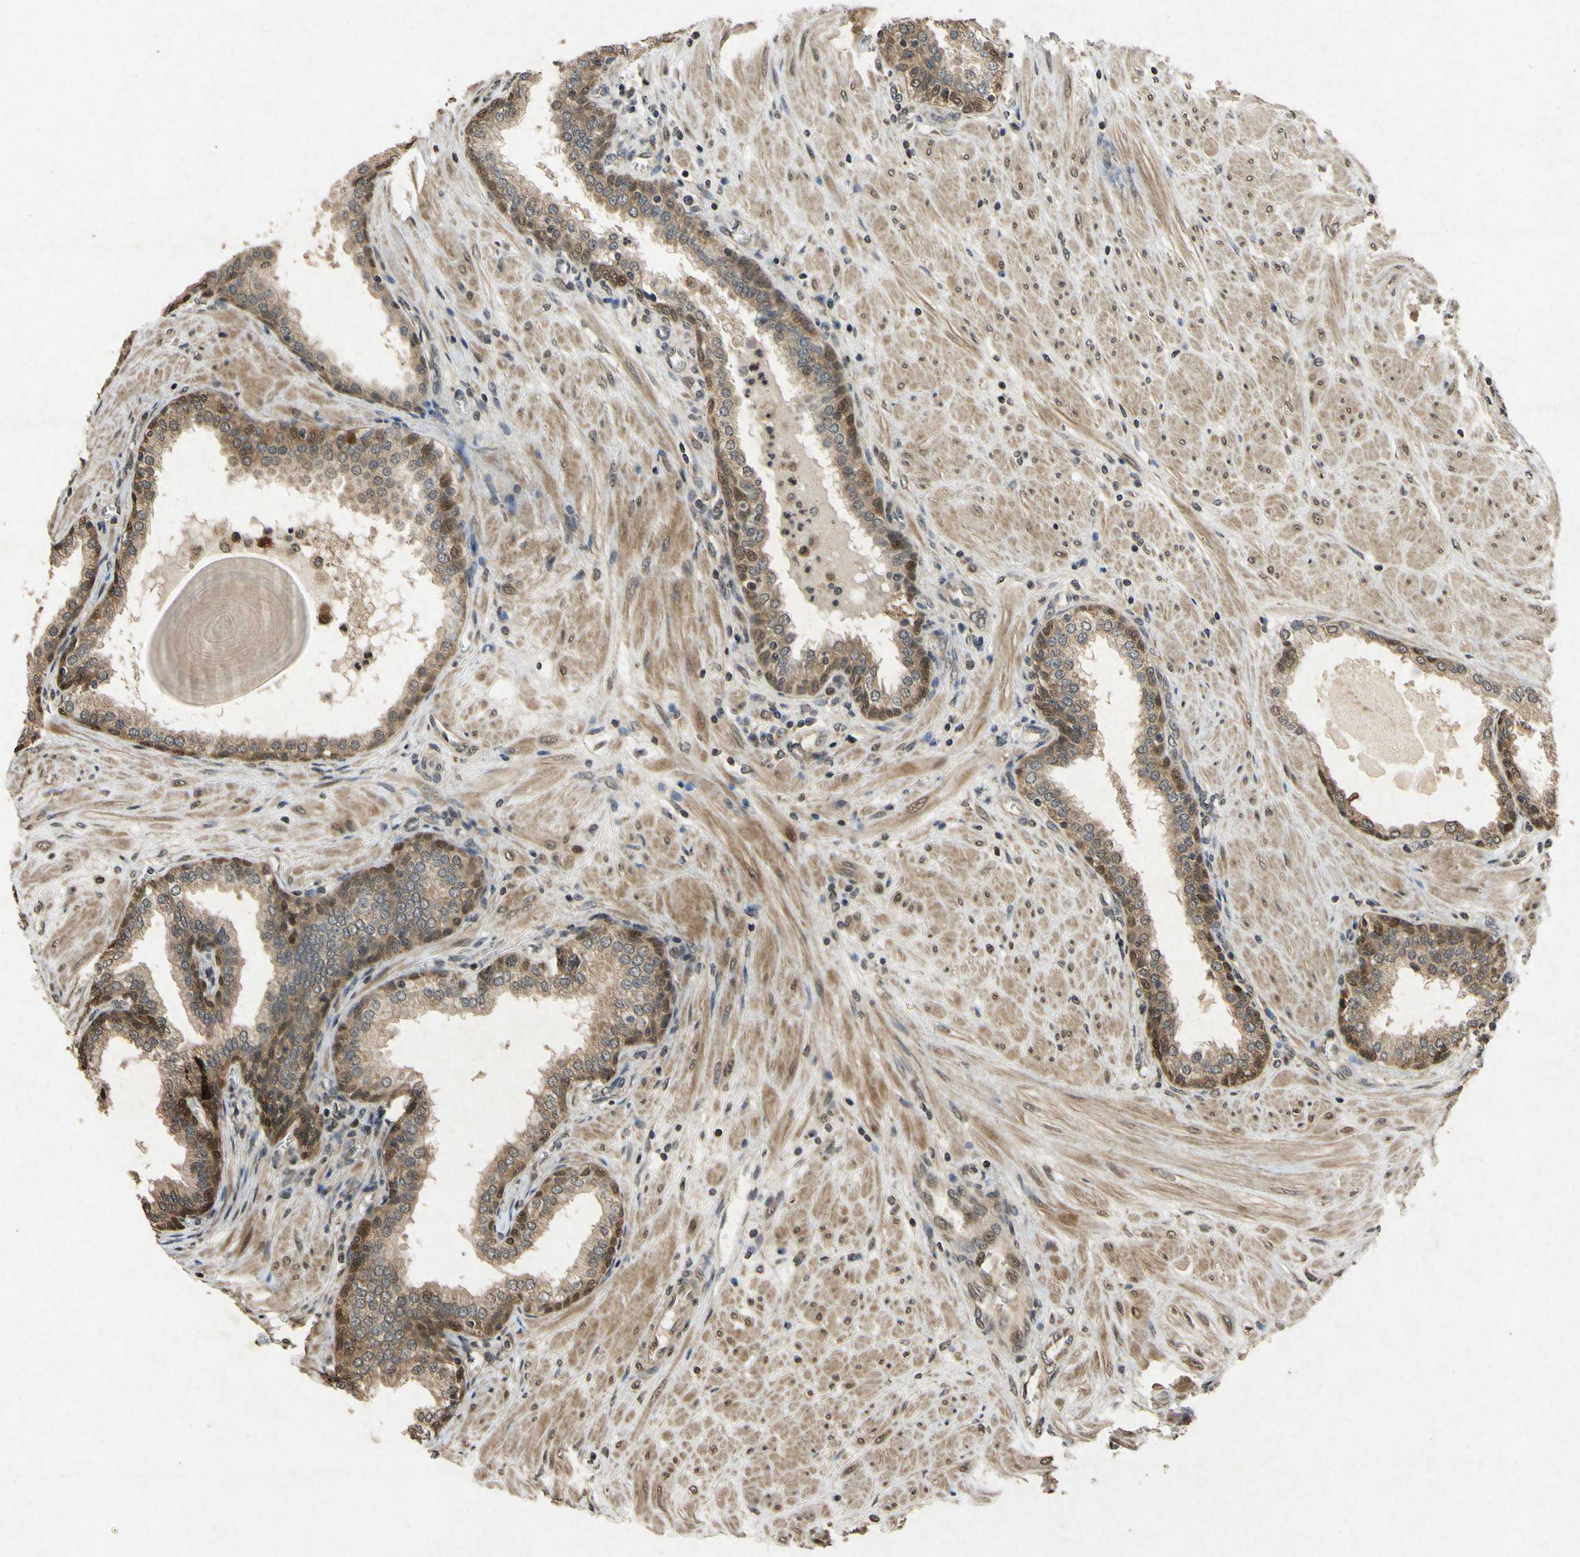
{"staining": {"intensity": "moderate", "quantity": ">75%", "location": "cytoplasmic/membranous,nuclear"}, "tissue": "prostate", "cell_type": "Glandular cells", "image_type": "normal", "snomed": [{"axis": "morphology", "description": "Normal tissue, NOS"}, {"axis": "topography", "description": "Prostate"}], "caption": "Immunohistochemical staining of benign prostate displays medium levels of moderate cytoplasmic/membranous,nuclear positivity in approximately >75% of glandular cells. Nuclei are stained in blue.", "gene": "ATP6V1H", "patient": {"sex": "male", "age": 51}}